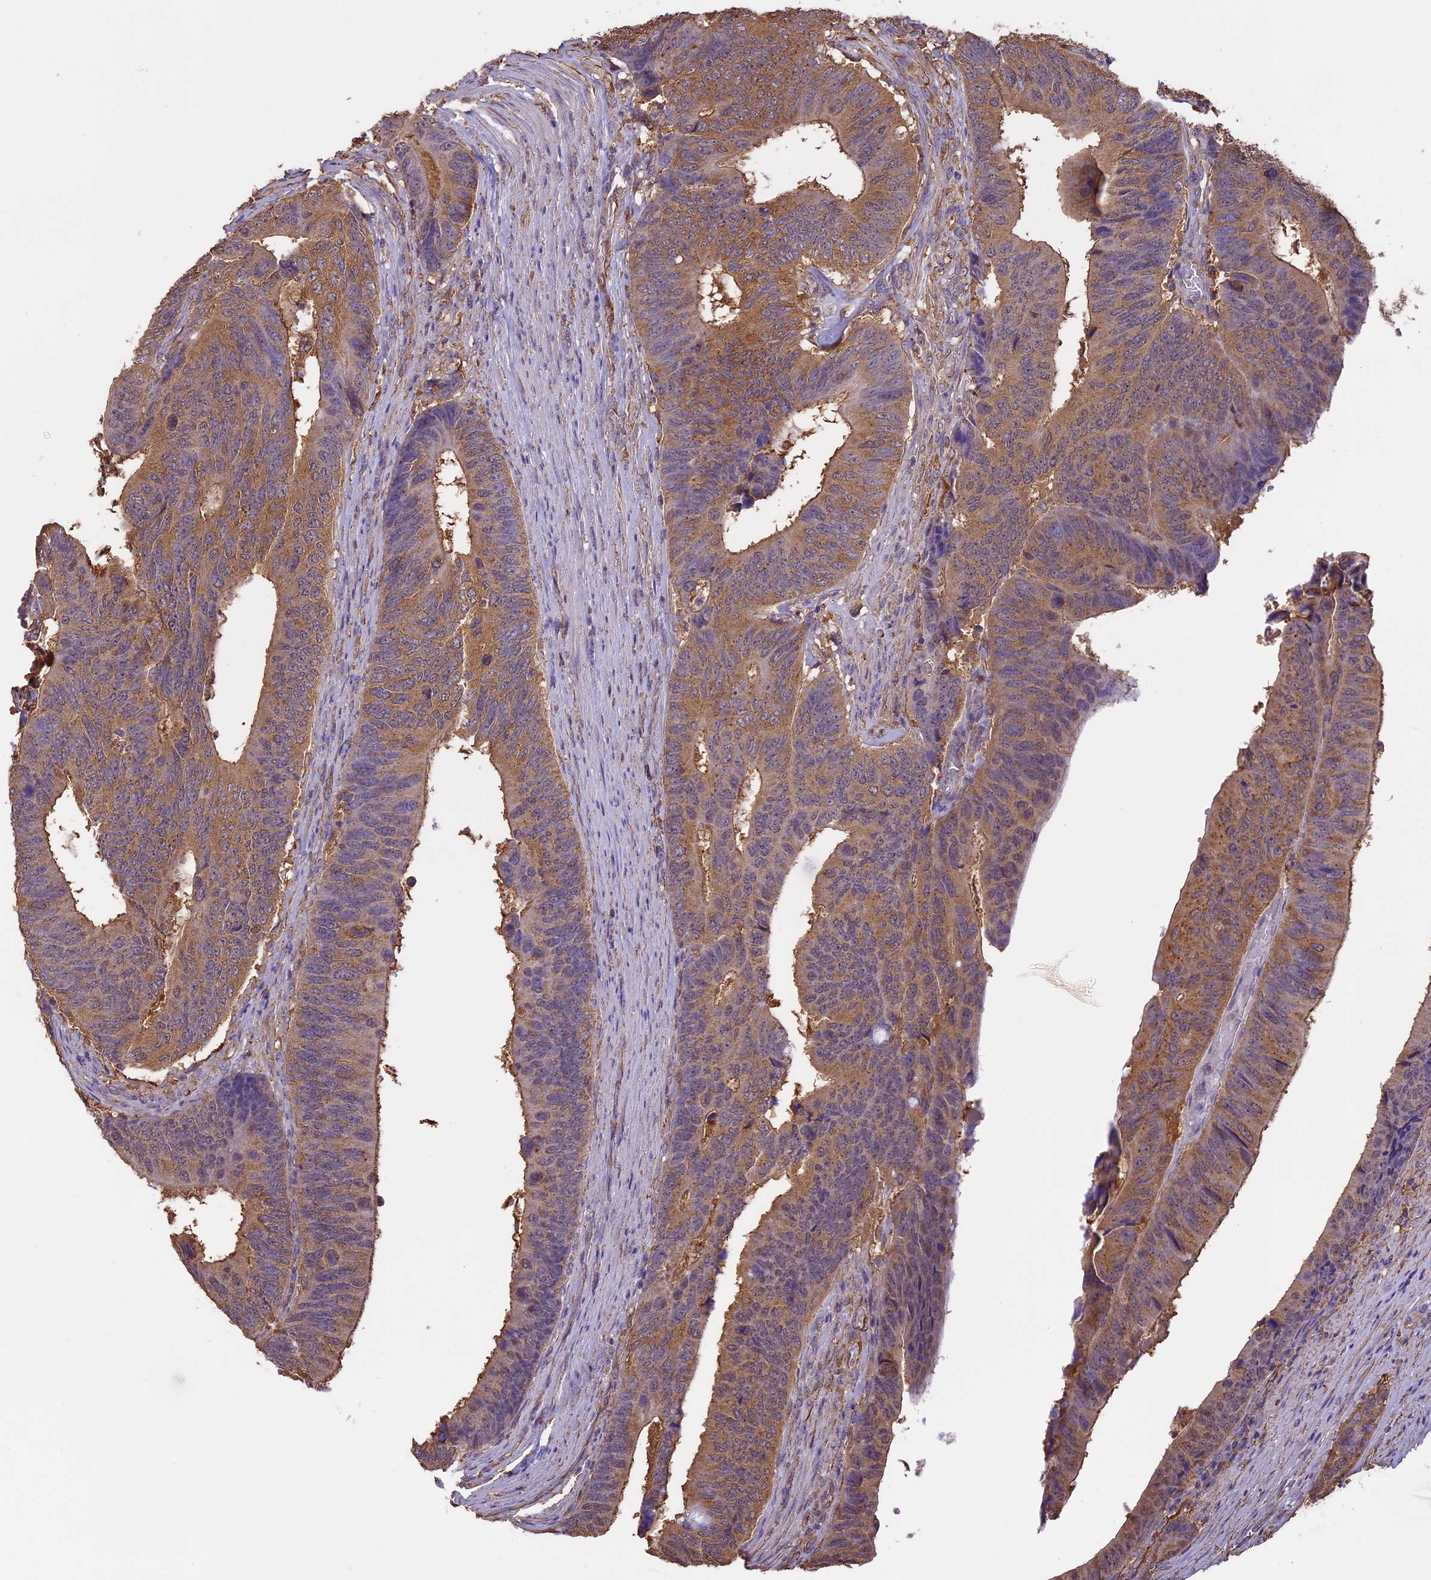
{"staining": {"intensity": "moderate", "quantity": ">75%", "location": "cytoplasmic/membranous"}, "tissue": "colorectal cancer", "cell_type": "Tumor cells", "image_type": "cancer", "snomed": [{"axis": "morphology", "description": "Adenocarcinoma, NOS"}, {"axis": "topography", "description": "Colon"}], "caption": "DAB (3,3'-diaminobenzidine) immunohistochemical staining of colorectal adenocarcinoma reveals moderate cytoplasmic/membranous protein staining in about >75% of tumor cells.", "gene": "ARHGAP19", "patient": {"sex": "male", "age": 87}}